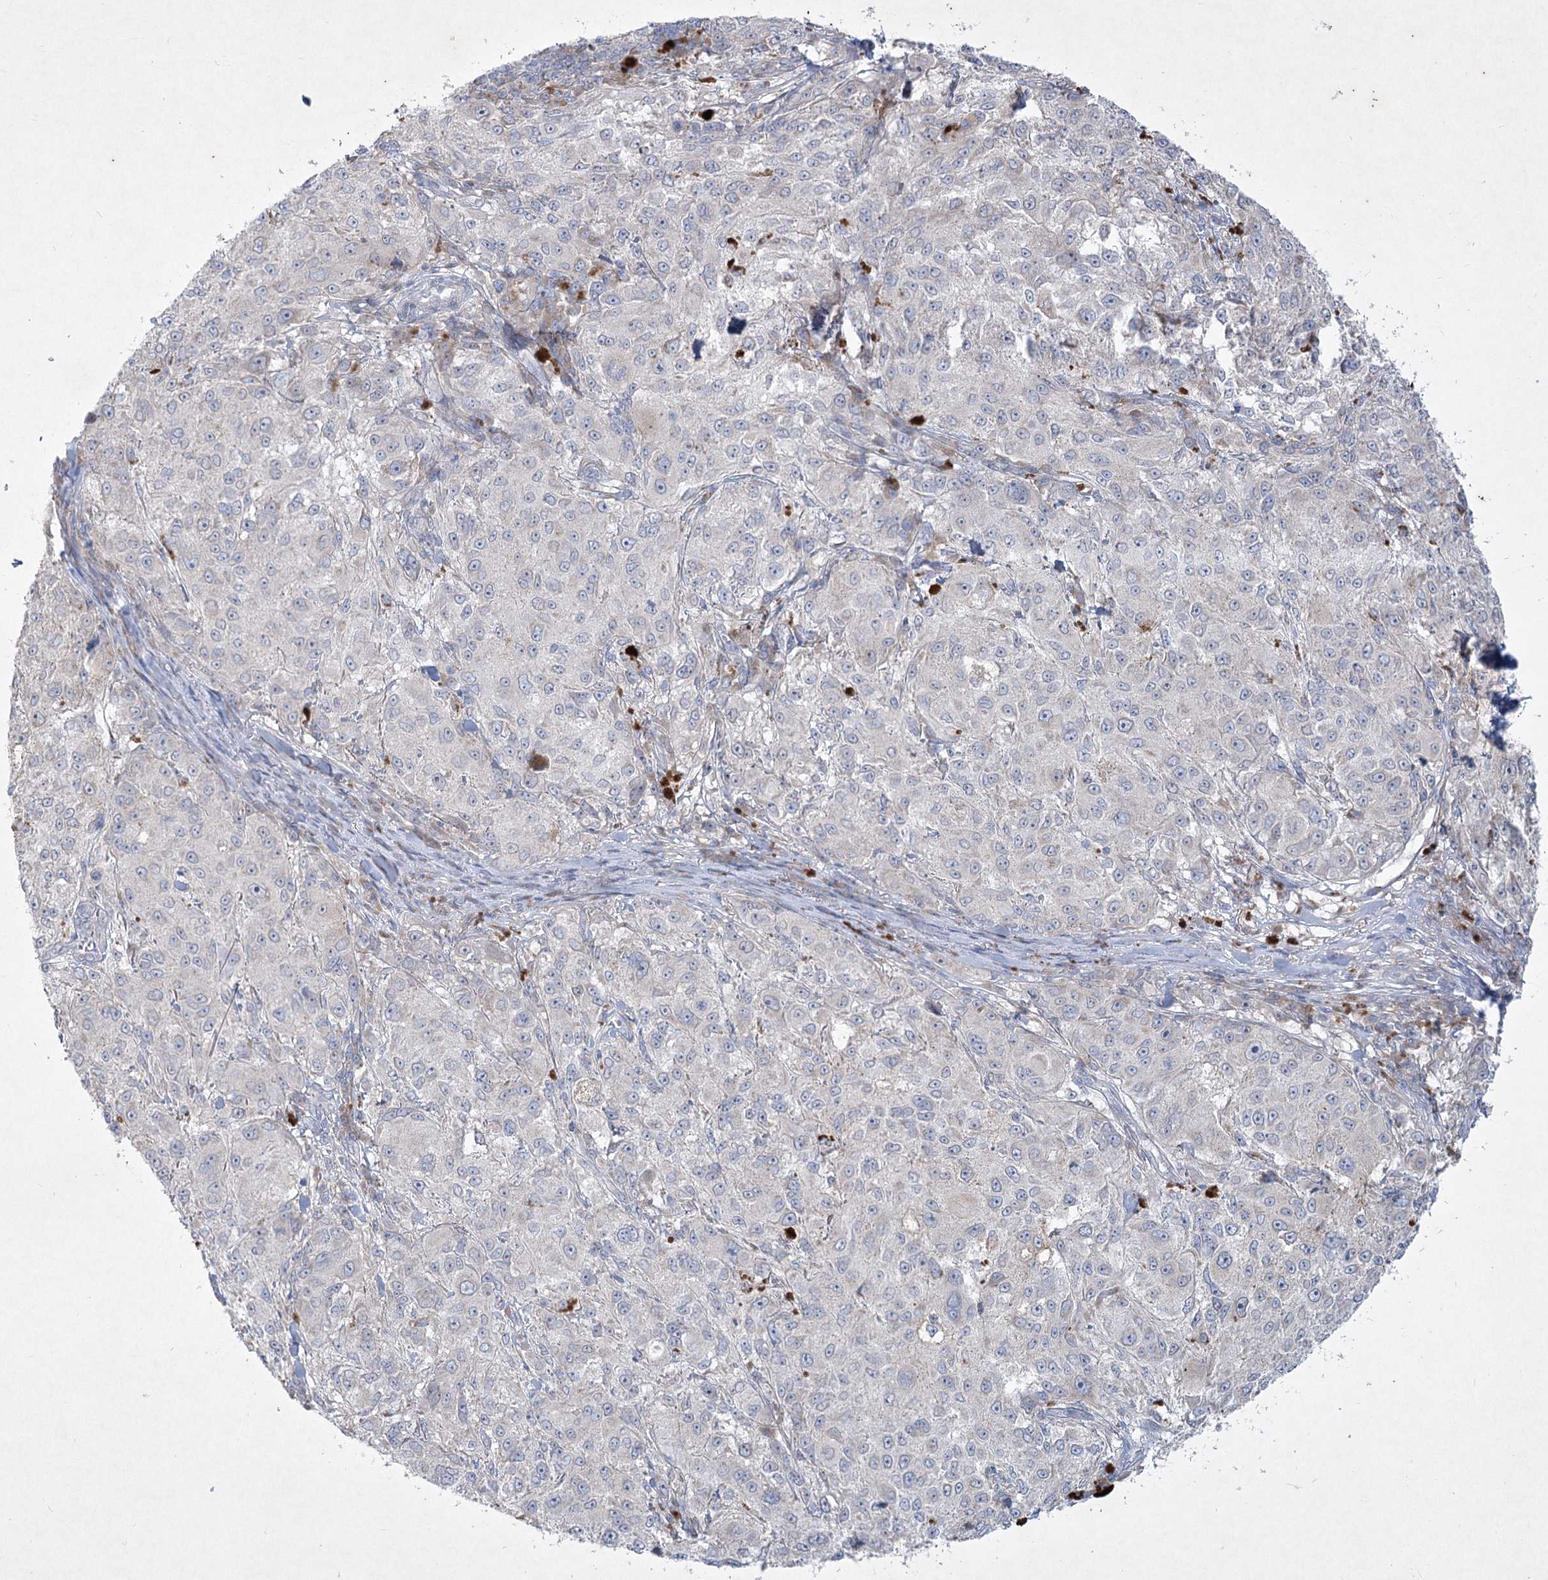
{"staining": {"intensity": "negative", "quantity": "none", "location": "none"}, "tissue": "melanoma", "cell_type": "Tumor cells", "image_type": "cancer", "snomed": [{"axis": "morphology", "description": "Necrosis, NOS"}, {"axis": "morphology", "description": "Malignant melanoma, NOS"}, {"axis": "topography", "description": "Skin"}], "caption": "DAB (3,3'-diaminobenzidine) immunohistochemical staining of melanoma demonstrates no significant staining in tumor cells.", "gene": "PLA2G12A", "patient": {"sex": "female", "age": 87}}